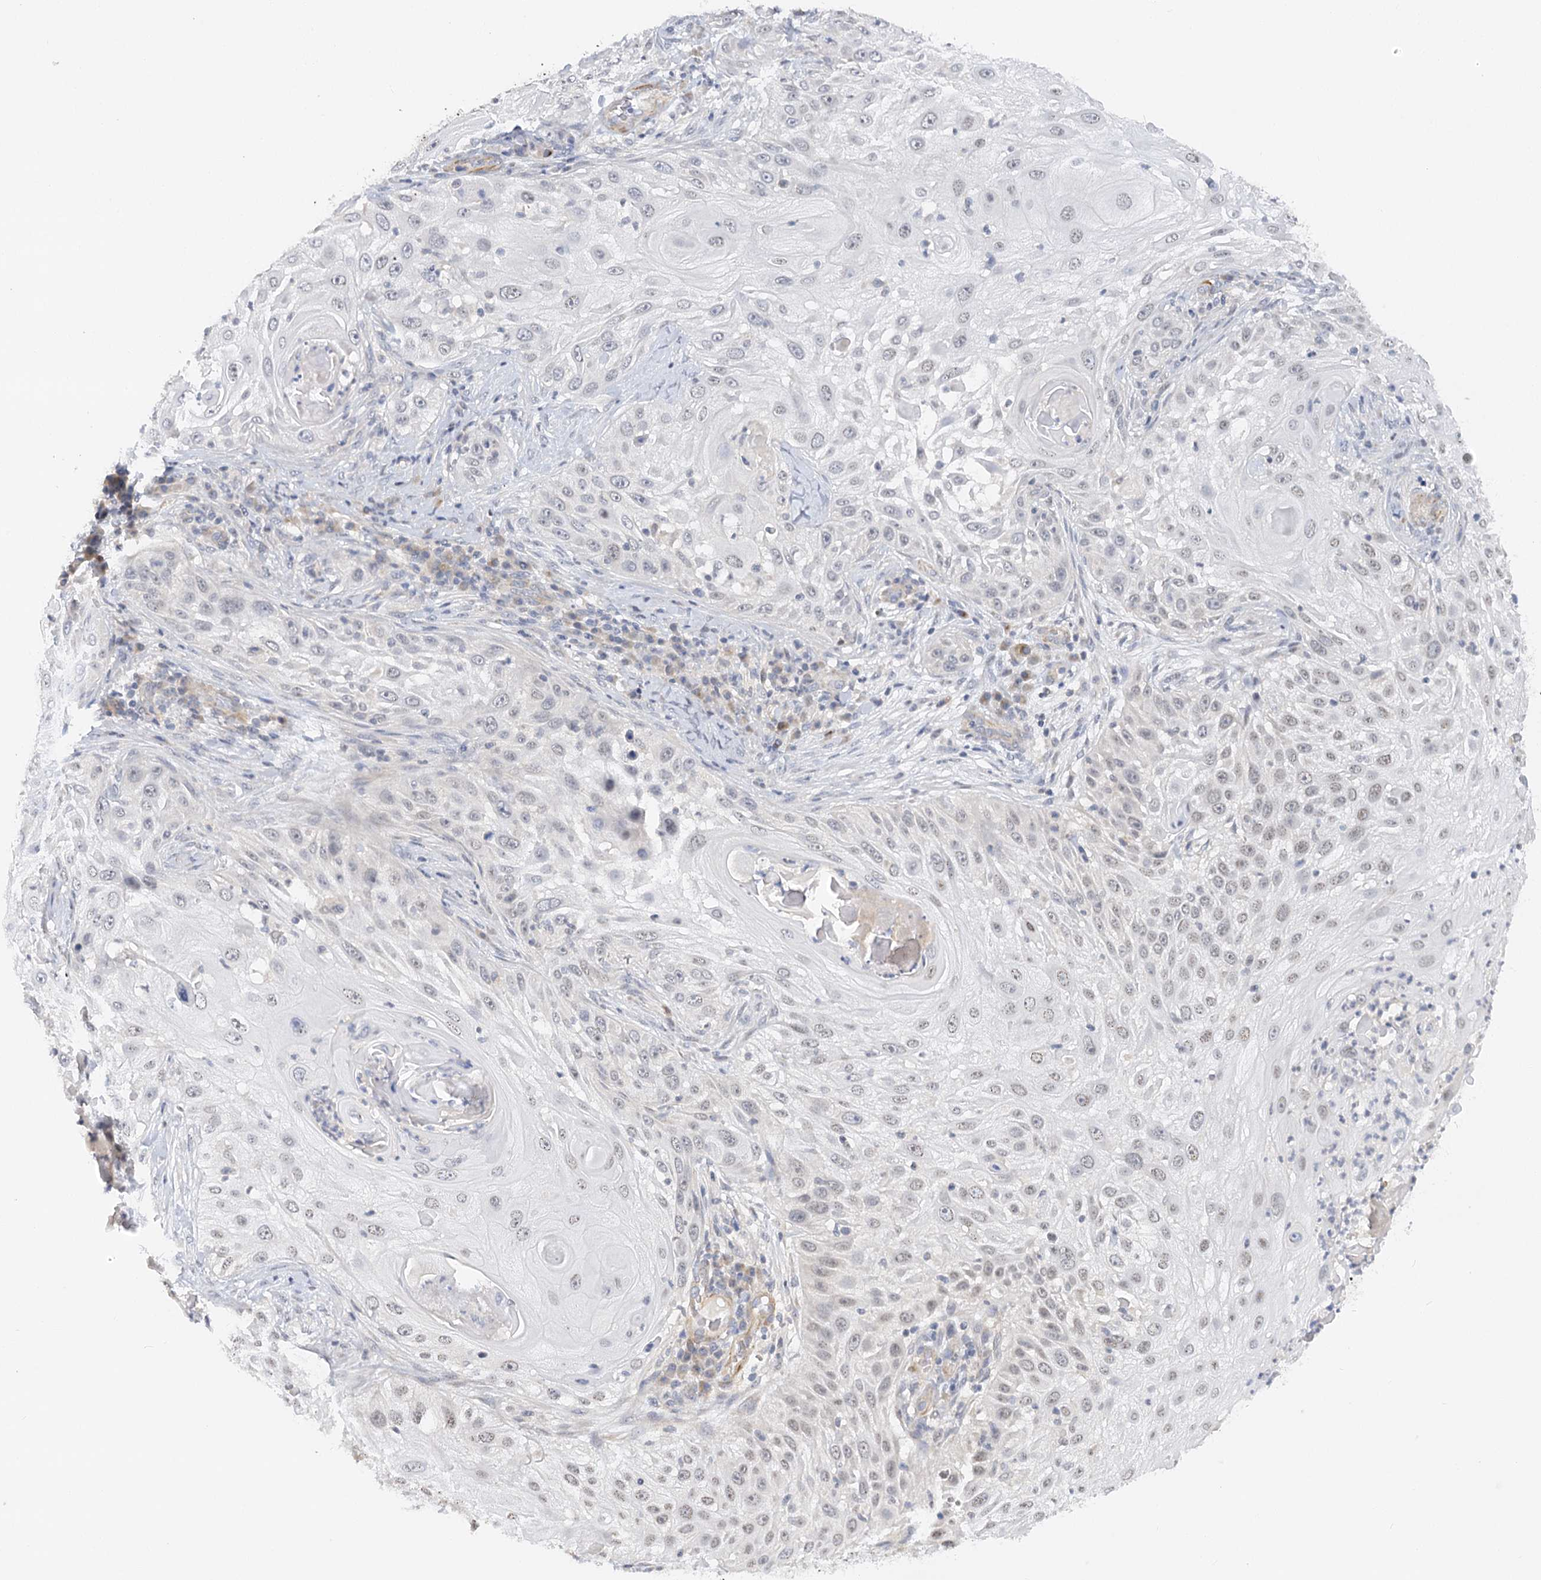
{"staining": {"intensity": "weak", "quantity": "<25%", "location": "nuclear"}, "tissue": "skin cancer", "cell_type": "Tumor cells", "image_type": "cancer", "snomed": [{"axis": "morphology", "description": "Squamous cell carcinoma, NOS"}, {"axis": "topography", "description": "Skin"}], "caption": "Protein analysis of skin cancer (squamous cell carcinoma) exhibits no significant staining in tumor cells.", "gene": "NELL2", "patient": {"sex": "female", "age": 44}}